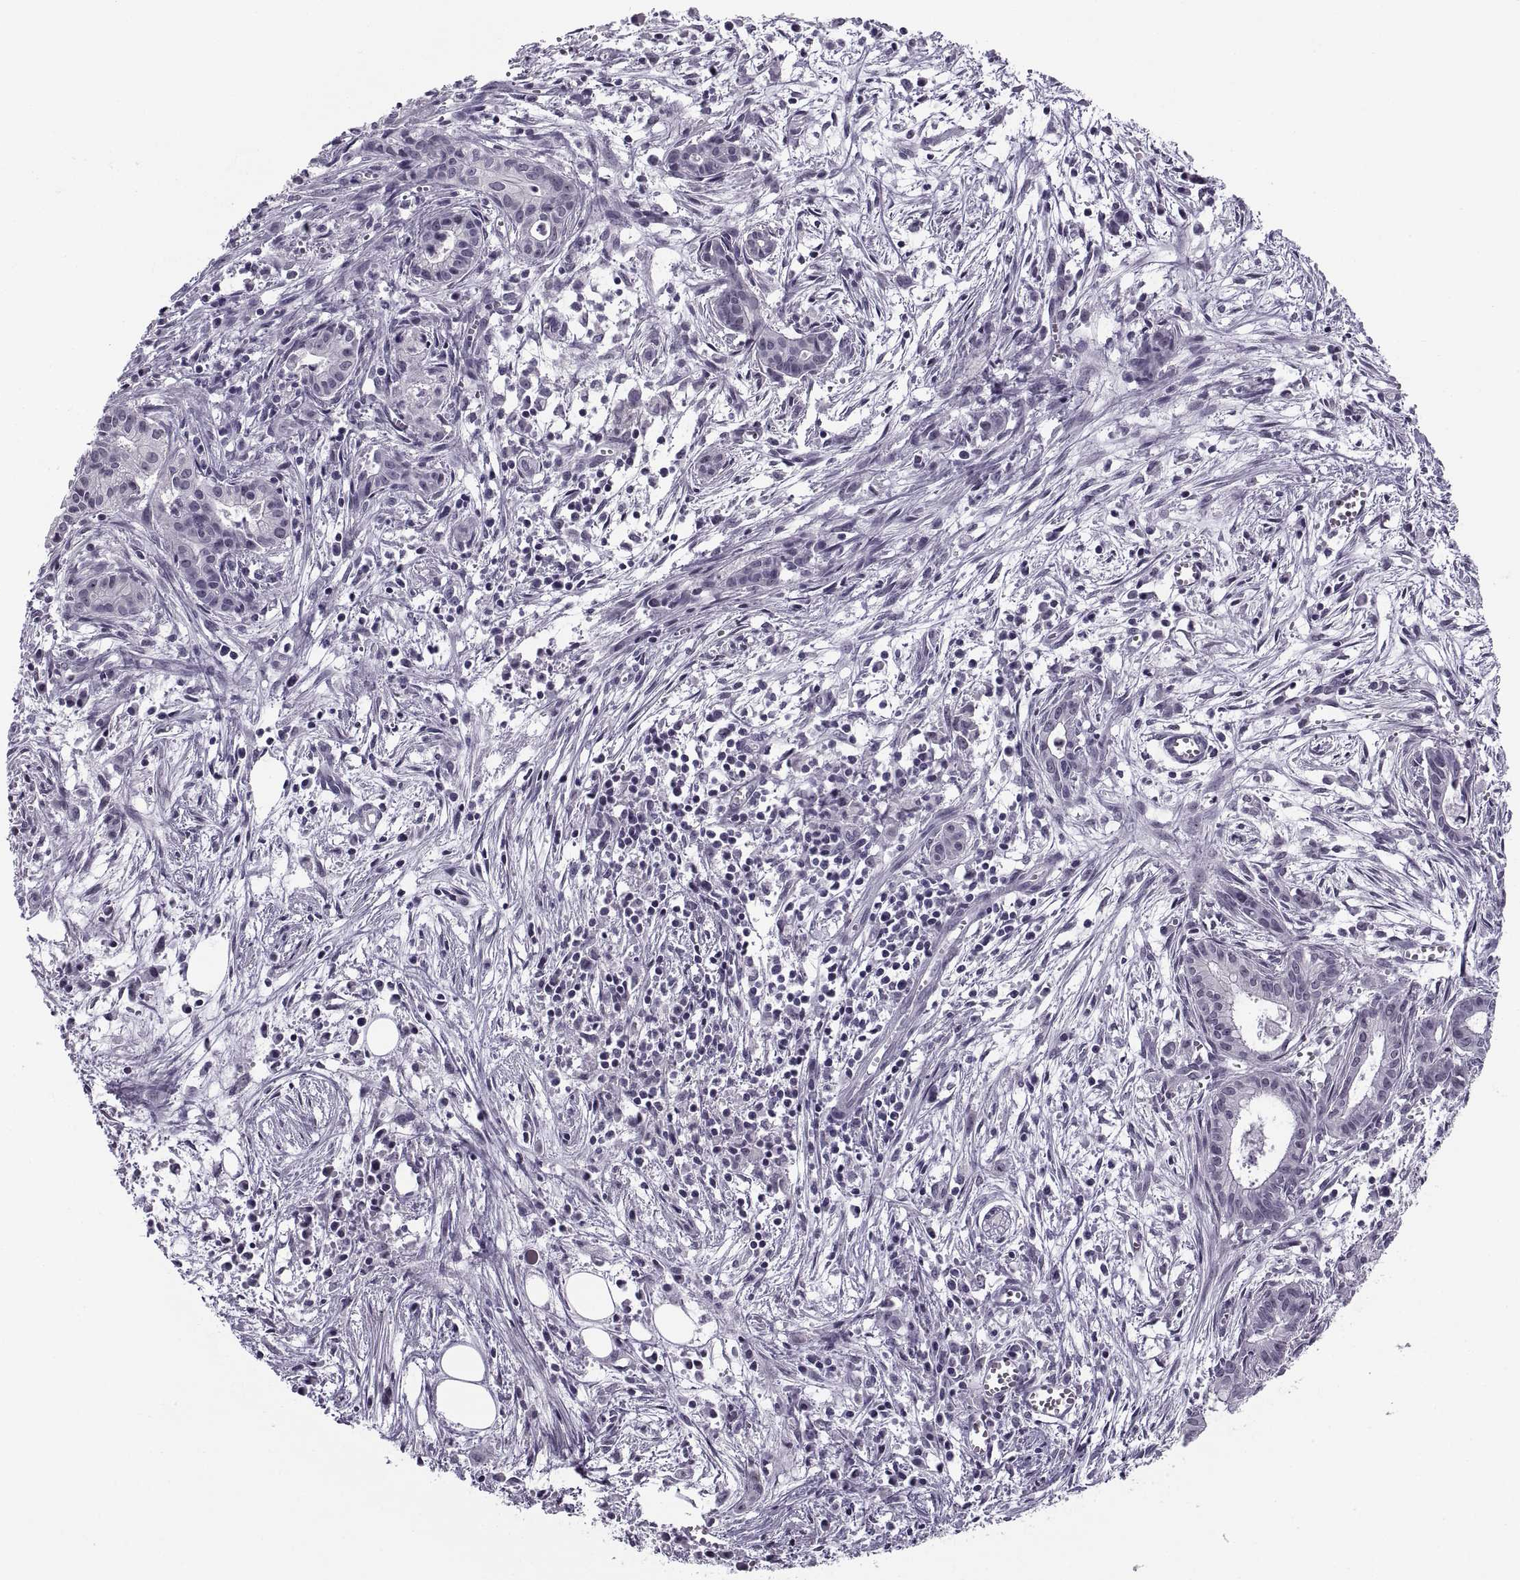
{"staining": {"intensity": "negative", "quantity": "none", "location": "none"}, "tissue": "pancreatic cancer", "cell_type": "Tumor cells", "image_type": "cancer", "snomed": [{"axis": "morphology", "description": "Adenocarcinoma, NOS"}, {"axis": "topography", "description": "Pancreas"}], "caption": "There is no significant staining in tumor cells of pancreatic cancer (adenocarcinoma).", "gene": "TBC1D3G", "patient": {"sex": "male", "age": 48}}